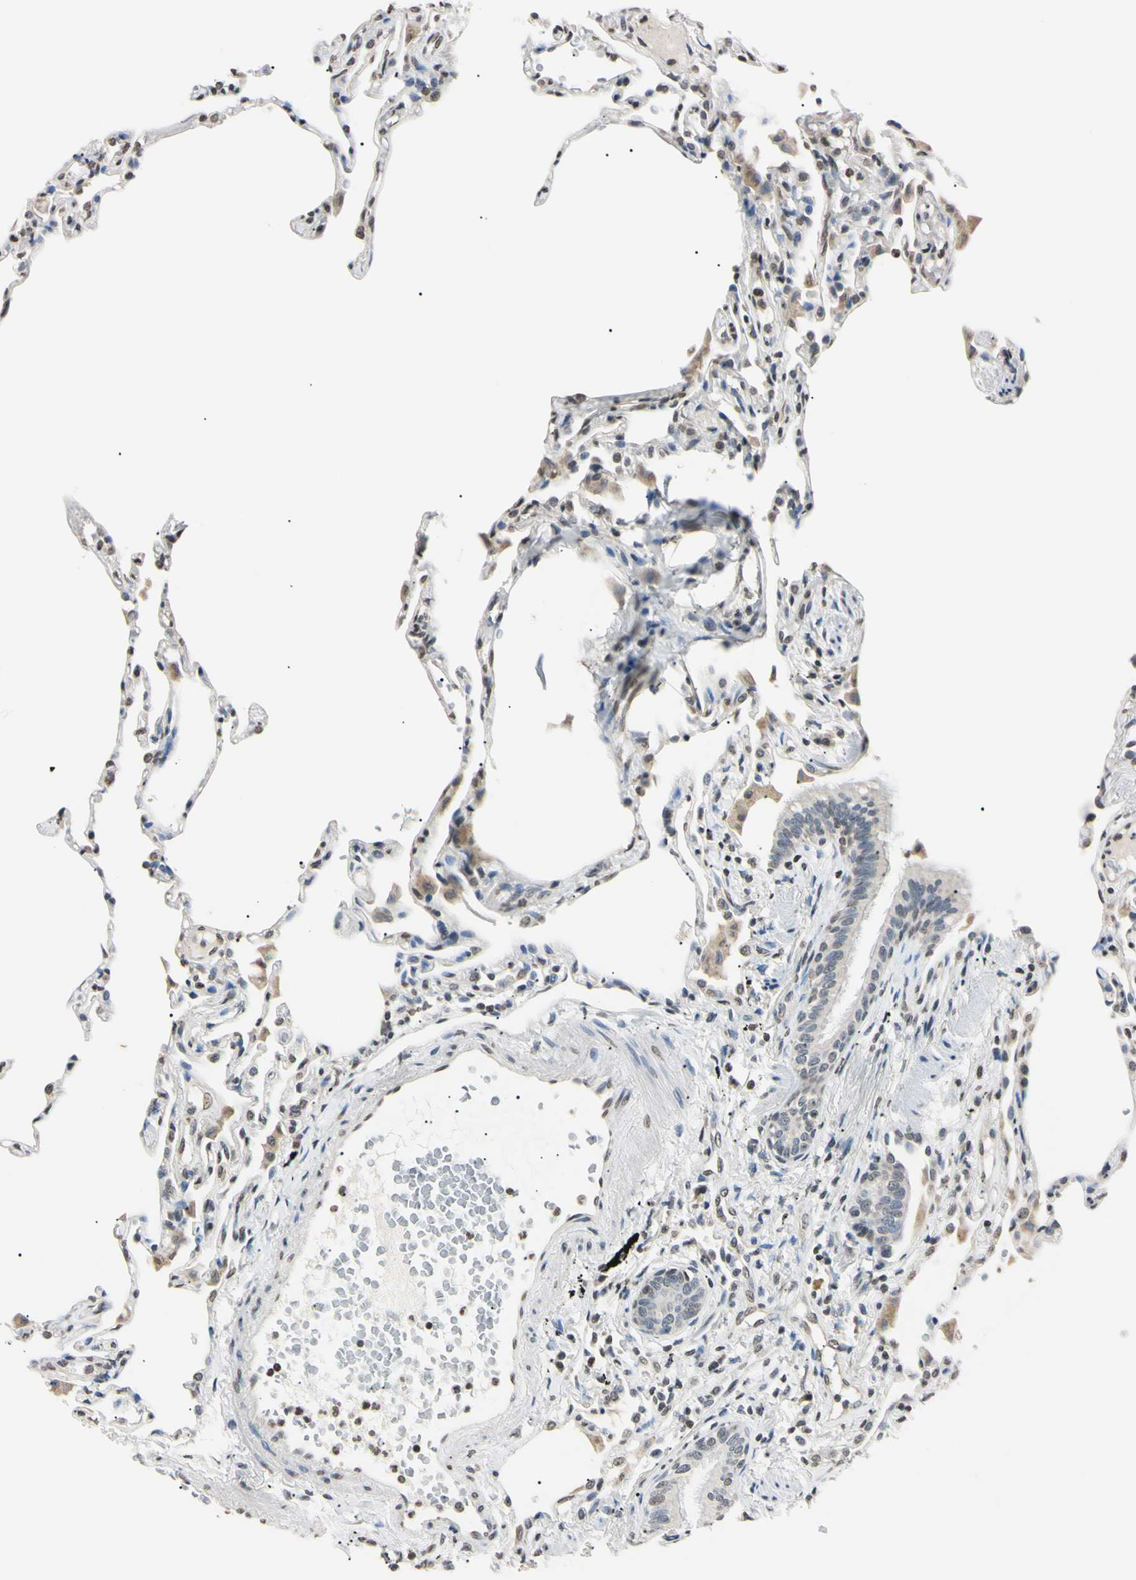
{"staining": {"intensity": "moderate", "quantity": ">75%", "location": "nuclear"}, "tissue": "lung", "cell_type": "Alveolar cells", "image_type": "normal", "snomed": [{"axis": "morphology", "description": "Normal tissue, NOS"}, {"axis": "topography", "description": "Lung"}], "caption": "An immunohistochemistry (IHC) photomicrograph of benign tissue is shown. Protein staining in brown labels moderate nuclear positivity in lung within alveolar cells.", "gene": "CDC45", "patient": {"sex": "female", "age": 49}}